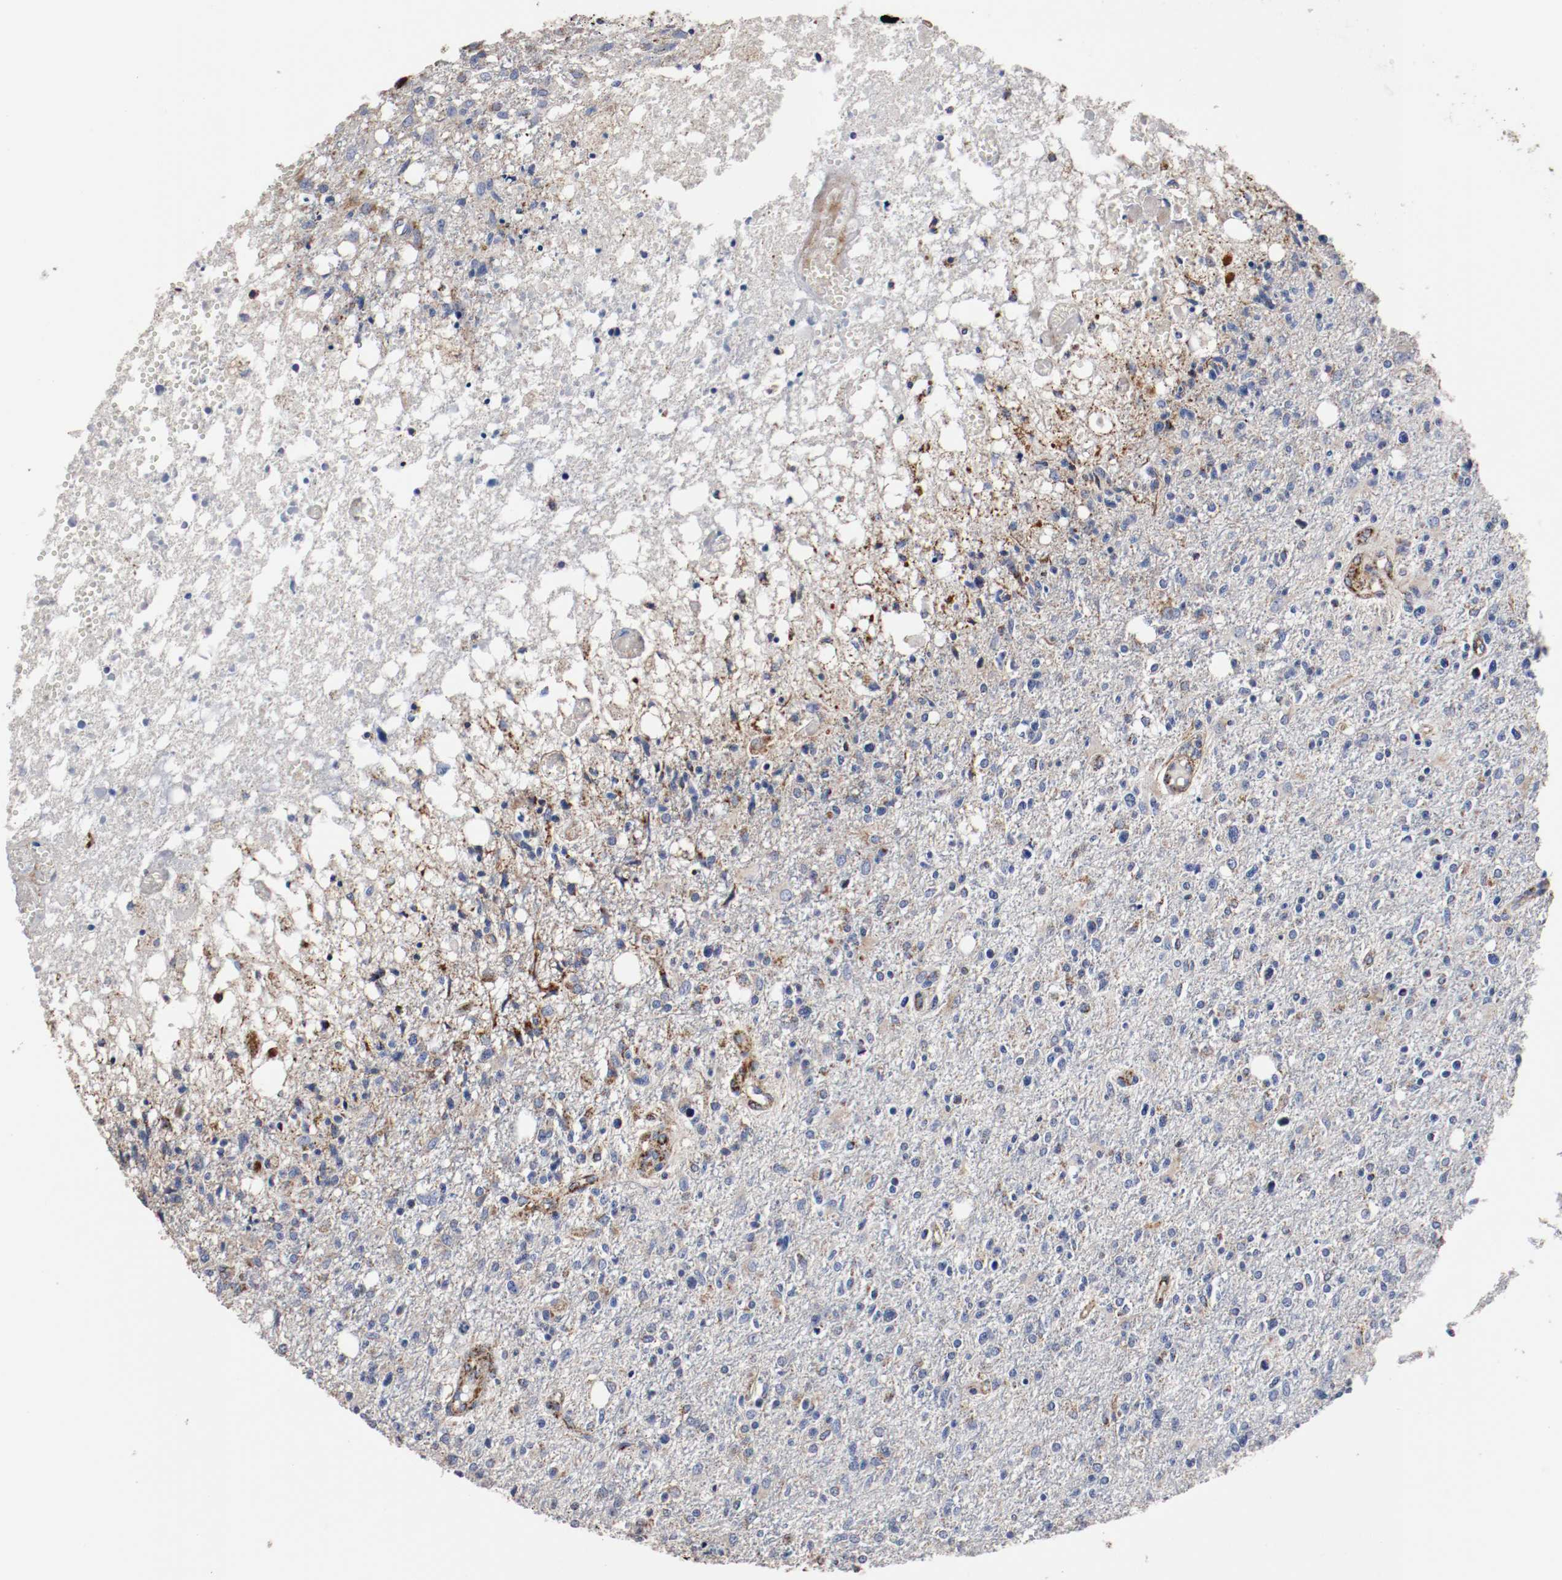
{"staining": {"intensity": "moderate", "quantity": "<25%", "location": "cytoplasmic/membranous"}, "tissue": "glioma", "cell_type": "Tumor cells", "image_type": "cancer", "snomed": [{"axis": "morphology", "description": "Glioma, malignant, High grade"}, {"axis": "topography", "description": "Cerebral cortex"}], "caption": "A high-resolution photomicrograph shows IHC staining of malignant glioma (high-grade), which displays moderate cytoplasmic/membranous positivity in approximately <25% of tumor cells. (brown staining indicates protein expression, while blue staining denotes nuclei).", "gene": "TUBD1", "patient": {"sex": "male", "age": 76}}